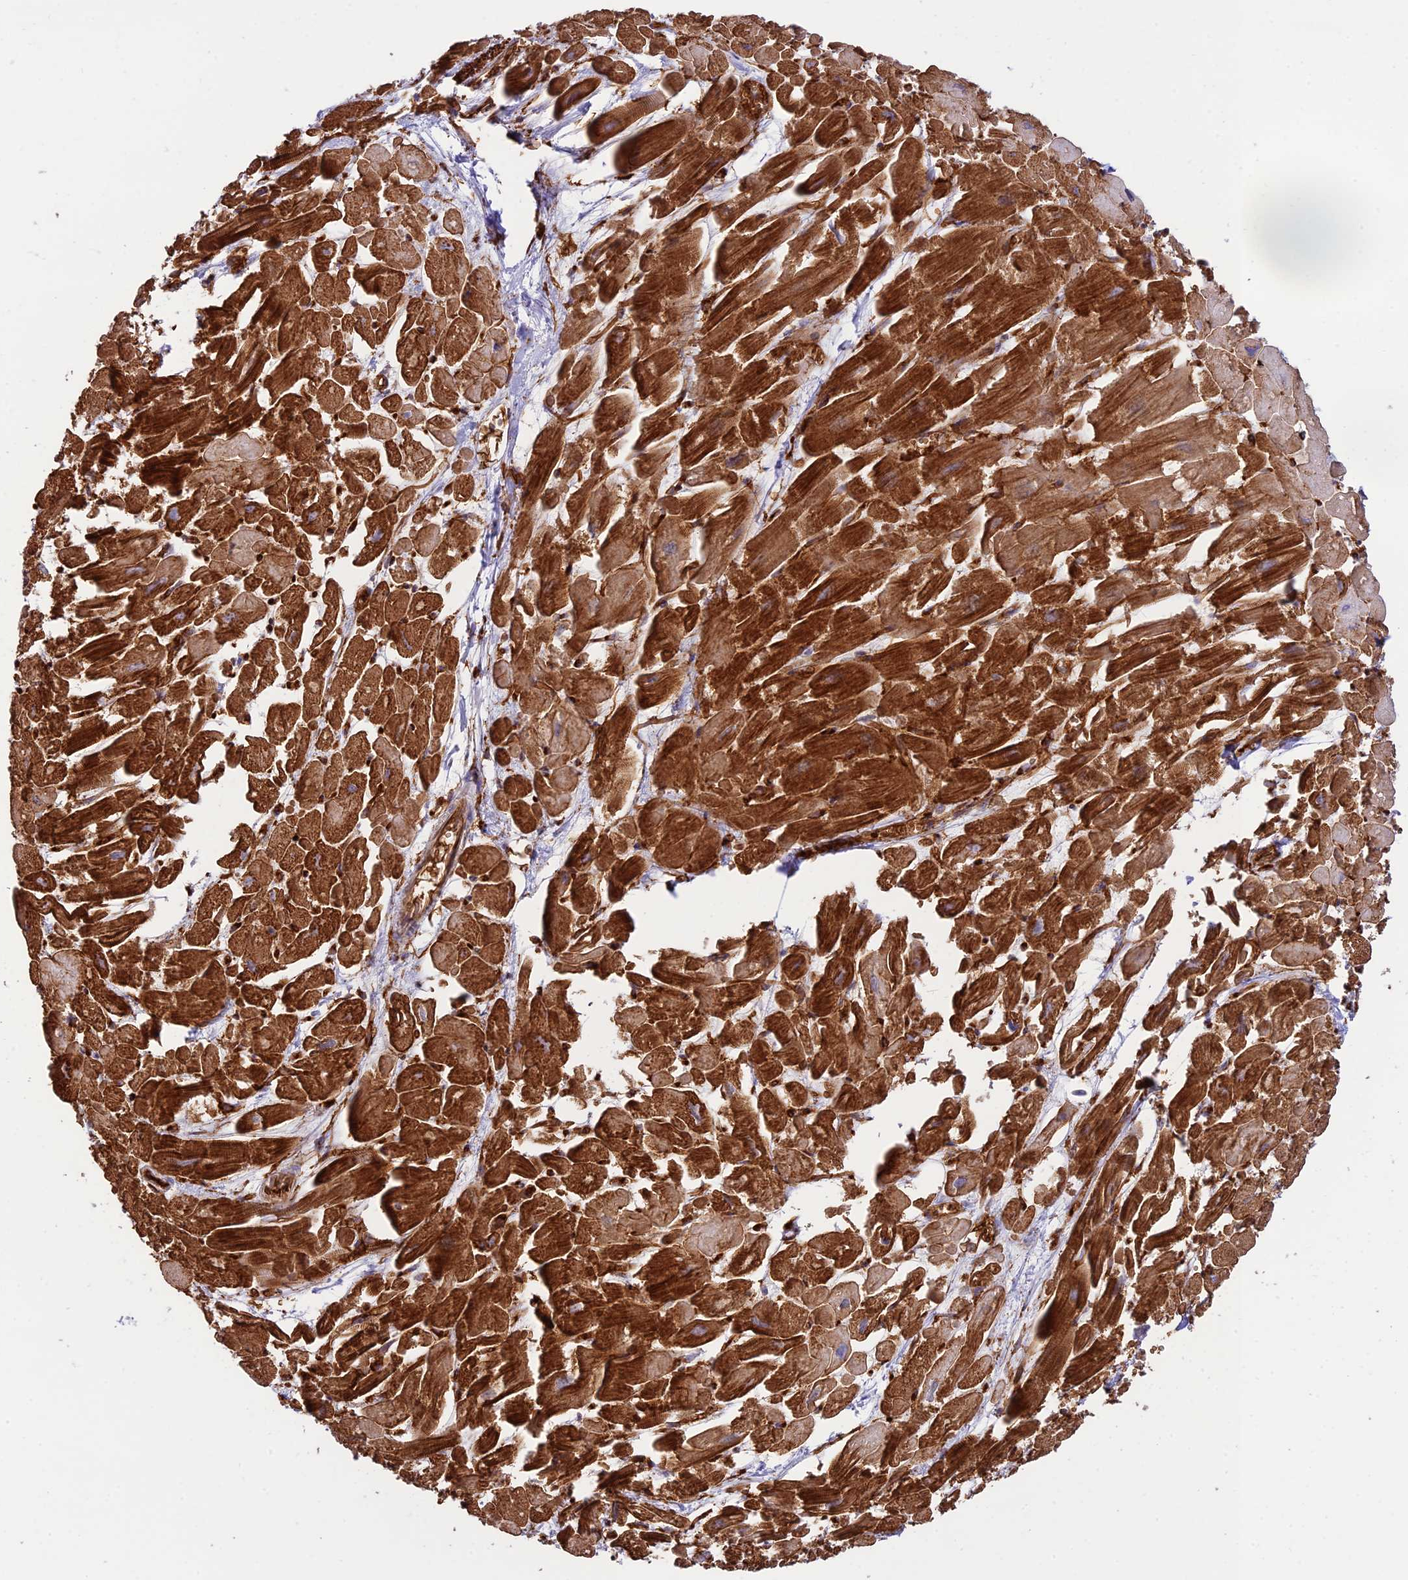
{"staining": {"intensity": "strong", "quantity": ">75%", "location": "cytoplasmic/membranous"}, "tissue": "heart muscle", "cell_type": "Cardiomyocytes", "image_type": "normal", "snomed": [{"axis": "morphology", "description": "Normal tissue, NOS"}, {"axis": "topography", "description": "Heart"}], "caption": "DAB (3,3'-diaminobenzidine) immunohistochemical staining of normal human heart muscle reveals strong cytoplasmic/membranous protein staining in approximately >75% of cardiomyocytes.", "gene": "YPEL5", "patient": {"sex": "male", "age": 54}}